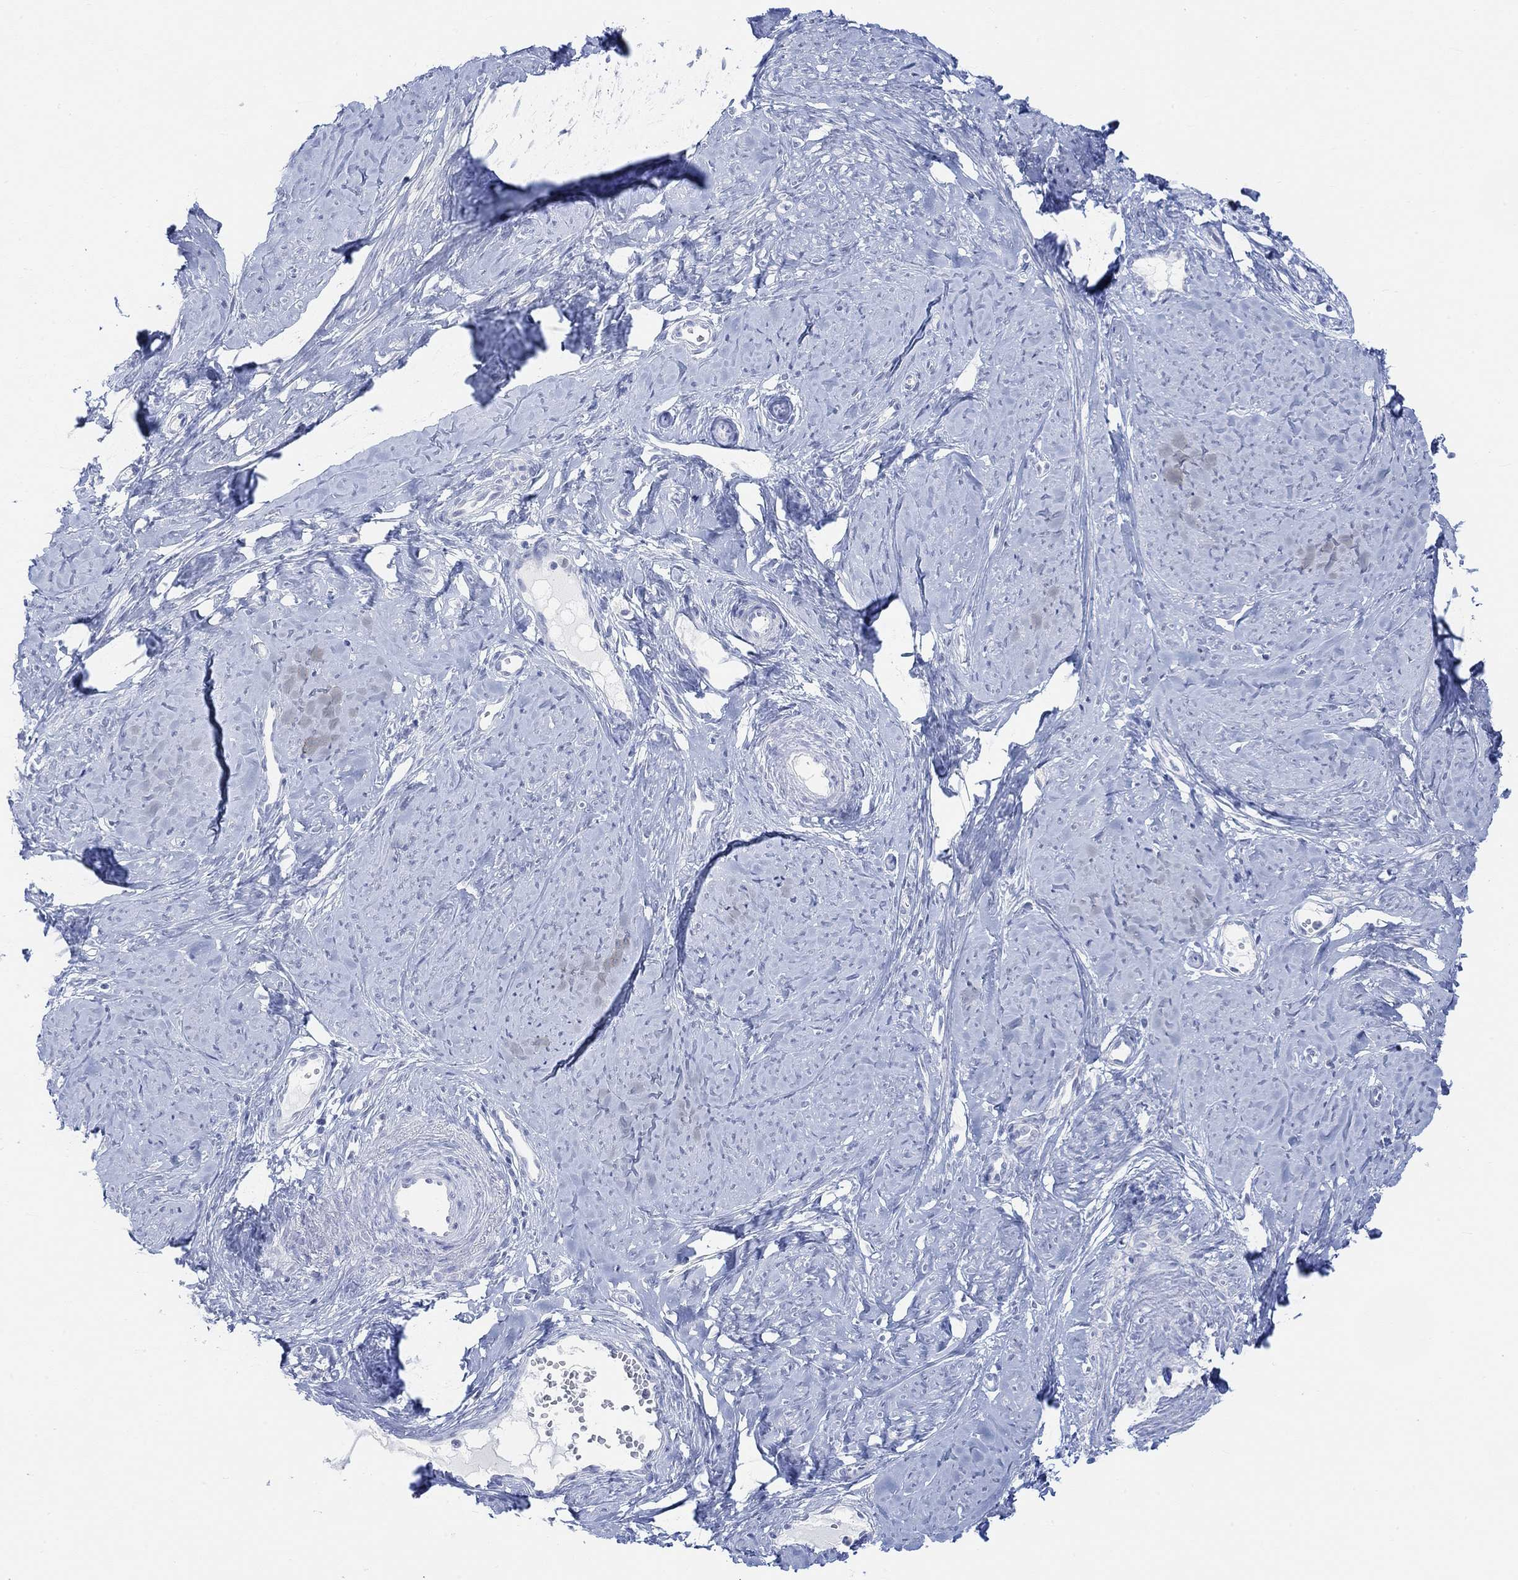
{"staining": {"intensity": "negative", "quantity": "none", "location": "none"}, "tissue": "smooth muscle", "cell_type": "Smooth muscle cells", "image_type": "normal", "snomed": [{"axis": "morphology", "description": "Normal tissue, NOS"}, {"axis": "topography", "description": "Smooth muscle"}], "caption": "Immunohistochemistry (IHC) of normal human smooth muscle exhibits no staining in smooth muscle cells. The staining was performed using DAB to visualize the protein expression in brown, while the nuclei were stained in blue with hematoxylin (Magnification: 20x).", "gene": "AK8", "patient": {"sex": "female", "age": 48}}